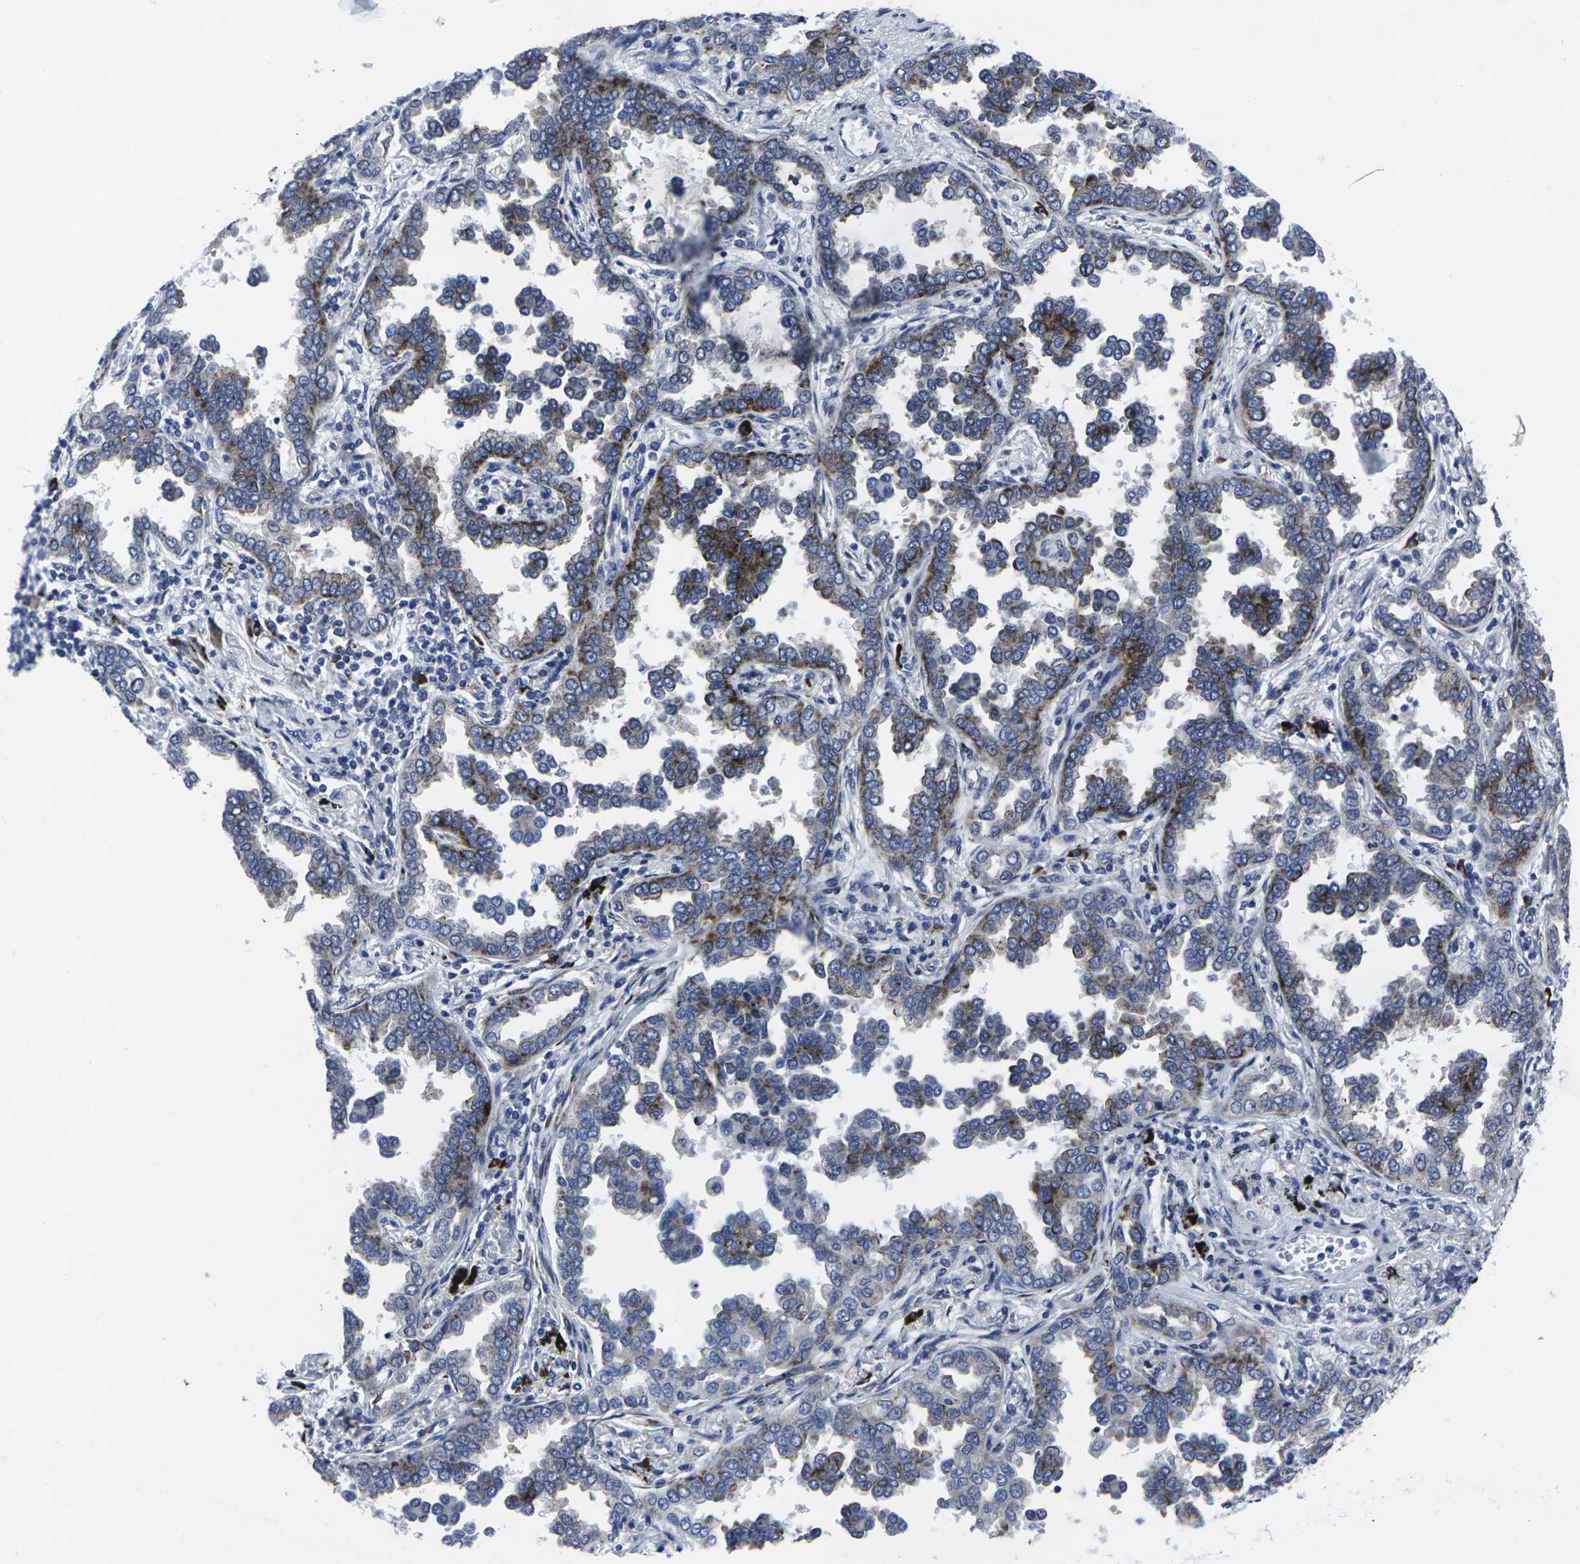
{"staining": {"intensity": "moderate", "quantity": ">75%", "location": "cytoplasmic/membranous"}, "tissue": "lung cancer", "cell_type": "Tumor cells", "image_type": "cancer", "snomed": [{"axis": "morphology", "description": "Normal tissue, NOS"}, {"axis": "morphology", "description": "Adenocarcinoma, NOS"}, {"axis": "topography", "description": "Lung"}], "caption": "Immunohistochemical staining of human lung cancer reveals medium levels of moderate cytoplasmic/membranous protein expression in about >75% of tumor cells. The staining was performed using DAB (3,3'-diaminobenzidine) to visualize the protein expression in brown, while the nuclei were stained in blue with hematoxylin (Magnification: 20x).", "gene": "RPN1", "patient": {"sex": "male", "age": 59}}